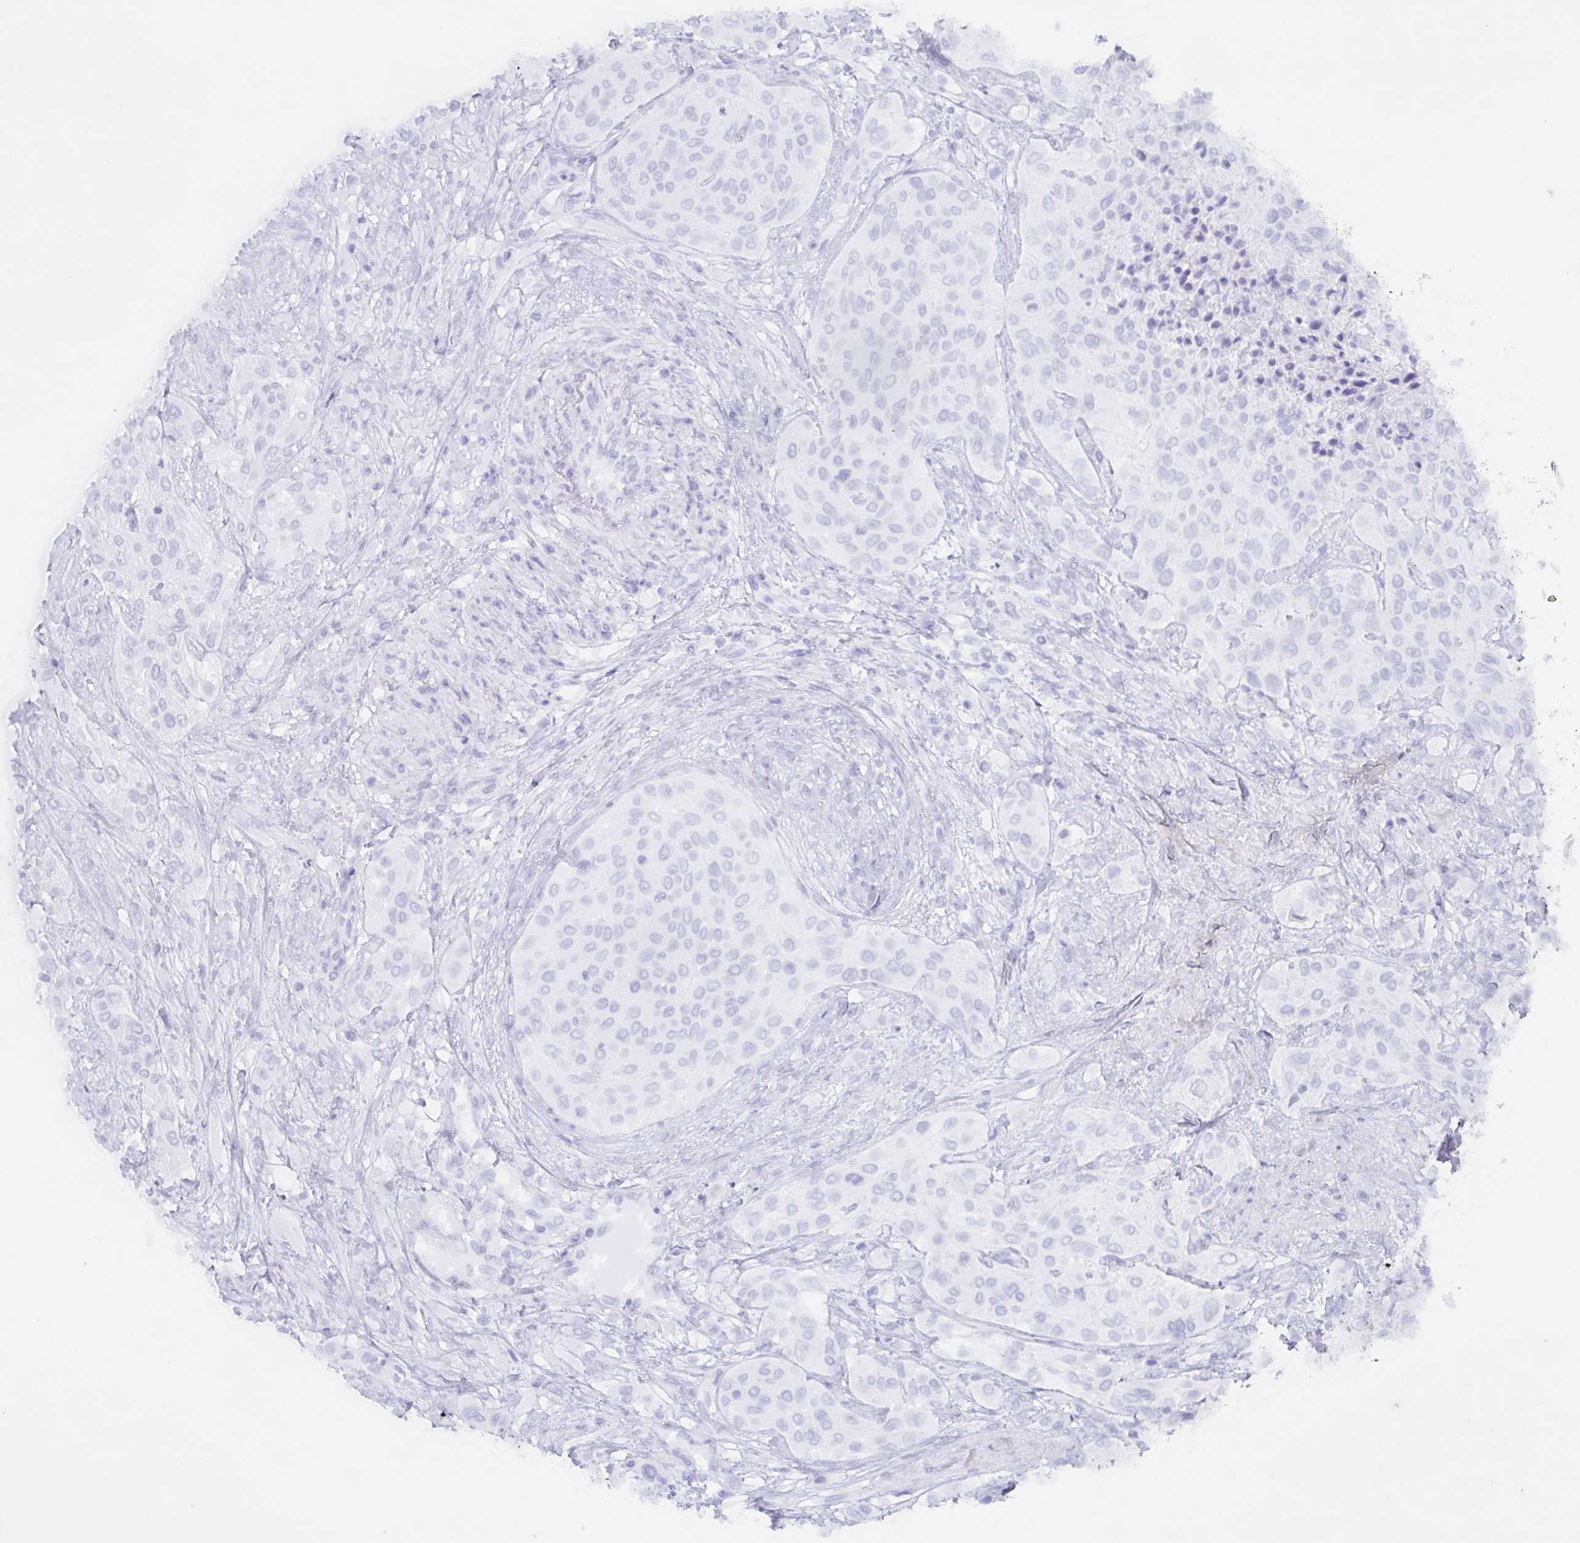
{"staining": {"intensity": "negative", "quantity": "none", "location": "none"}, "tissue": "urothelial cancer", "cell_type": "Tumor cells", "image_type": "cancer", "snomed": [{"axis": "morphology", "description": "Urothelial carcinoma, High grade"}, {"axis": "topography", "description": "Urinary bladder"}], "caption": "High power microscopy histopathology image of an IHC micrograph of urothelial cancer, revealing no significant positivity in tumor cells. (Brightfield microscopy of DAB immunohistochemistry at high magnification).", "gene": "POU2F3", "patient": {"sex": "male", "age": 57}}